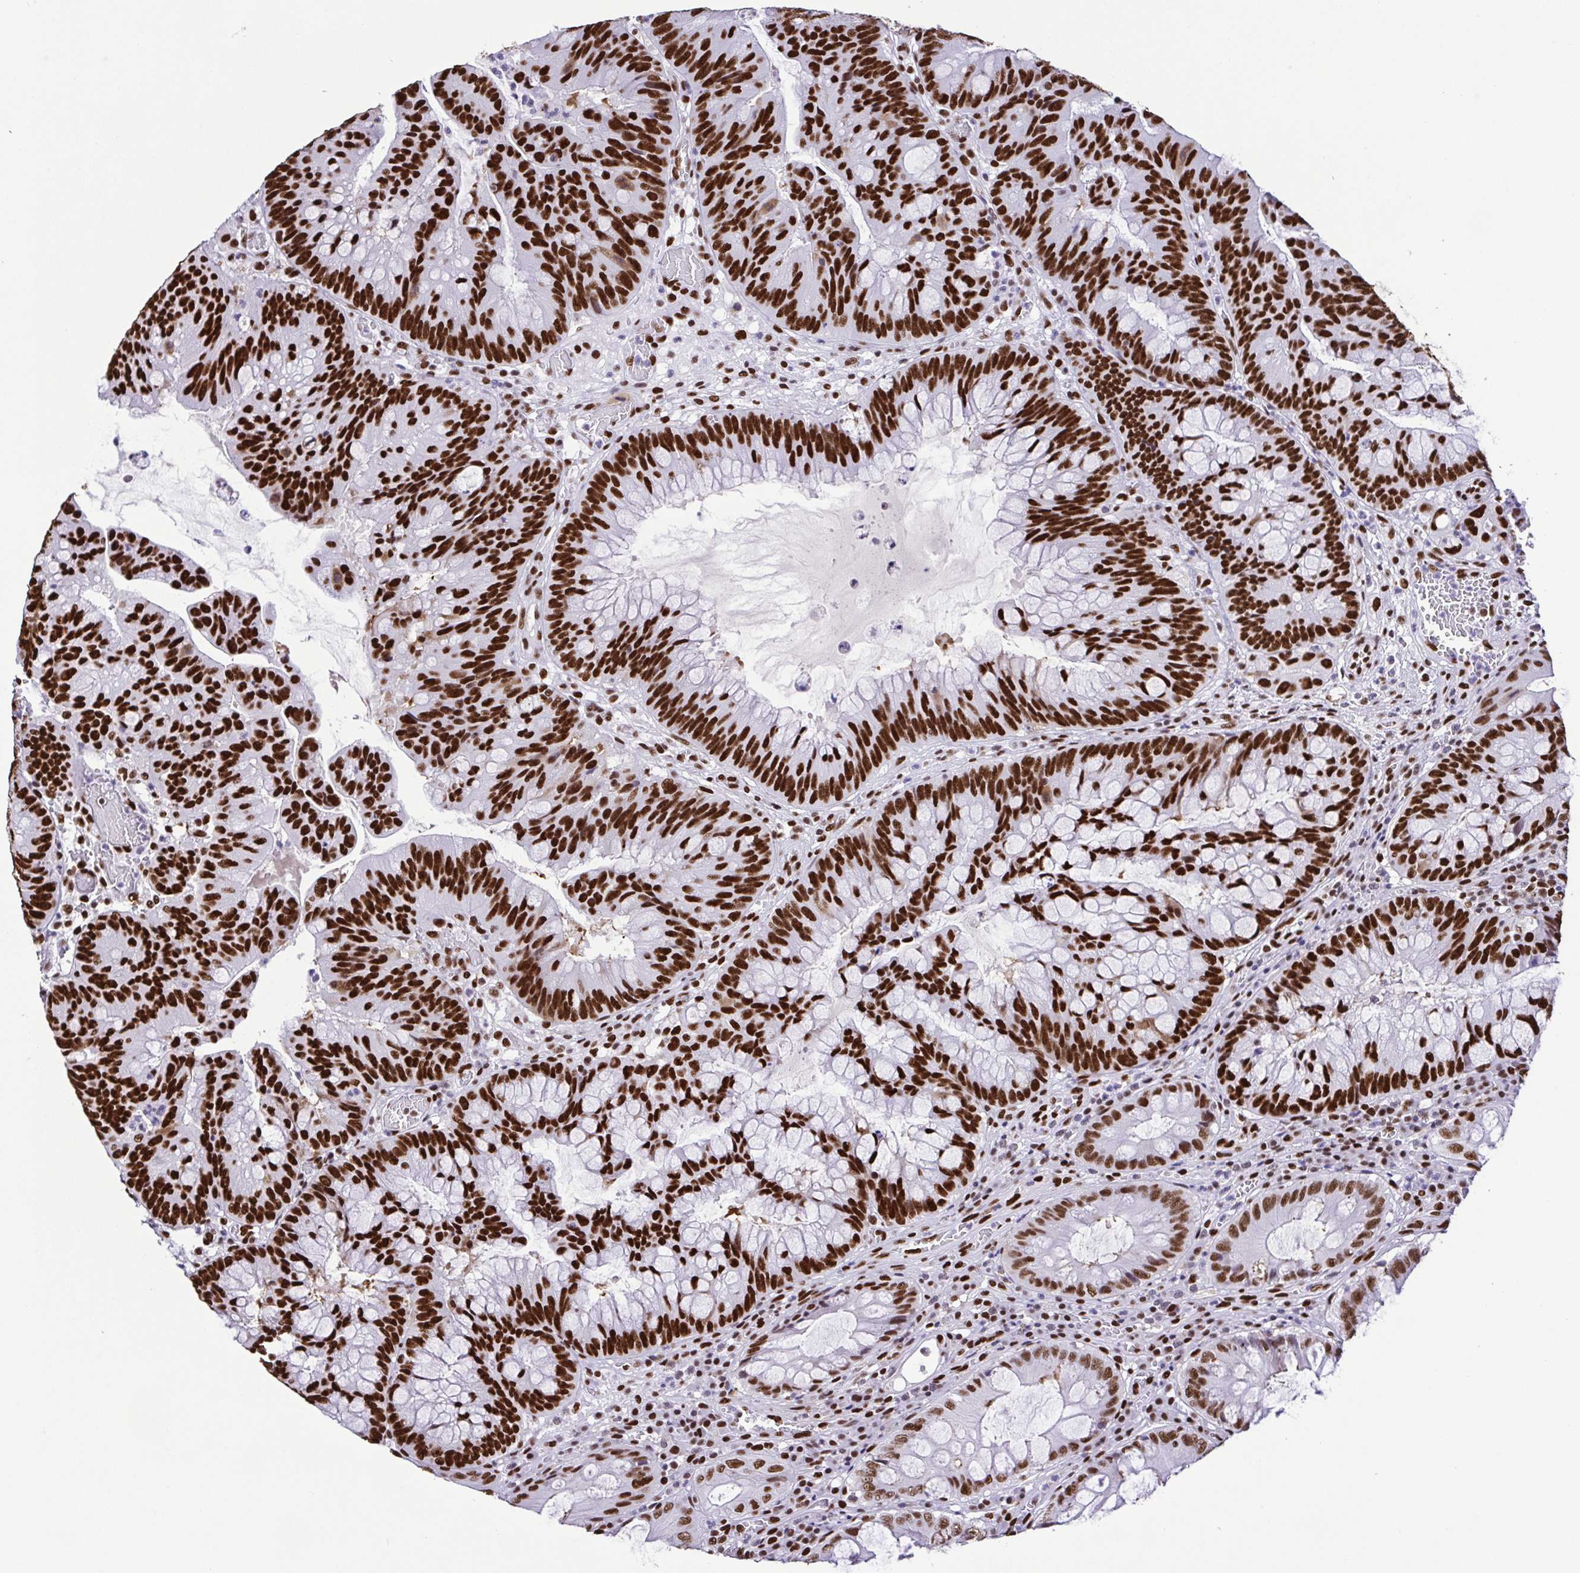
{"staining": {"intensity": "strong", "quantity": ">75%", "location": "nuclear"}, "tissue": "colorectal cancer", "cell_type": "Tumor cells", "image_type": "cancer", "snomed": [{"axis": "morphology", "description": "Adenocarcinoma, NOS"}, {"axis": "topography", "description": "Colon"}], "caption": "Human adenocarcinoma (colorectal) stained for a protein (brown) shows strong nuclear positive expression in about >75% of tumor cells.", "gene": "TRIM28", "patient": {"sex": "male", "age": 62}}